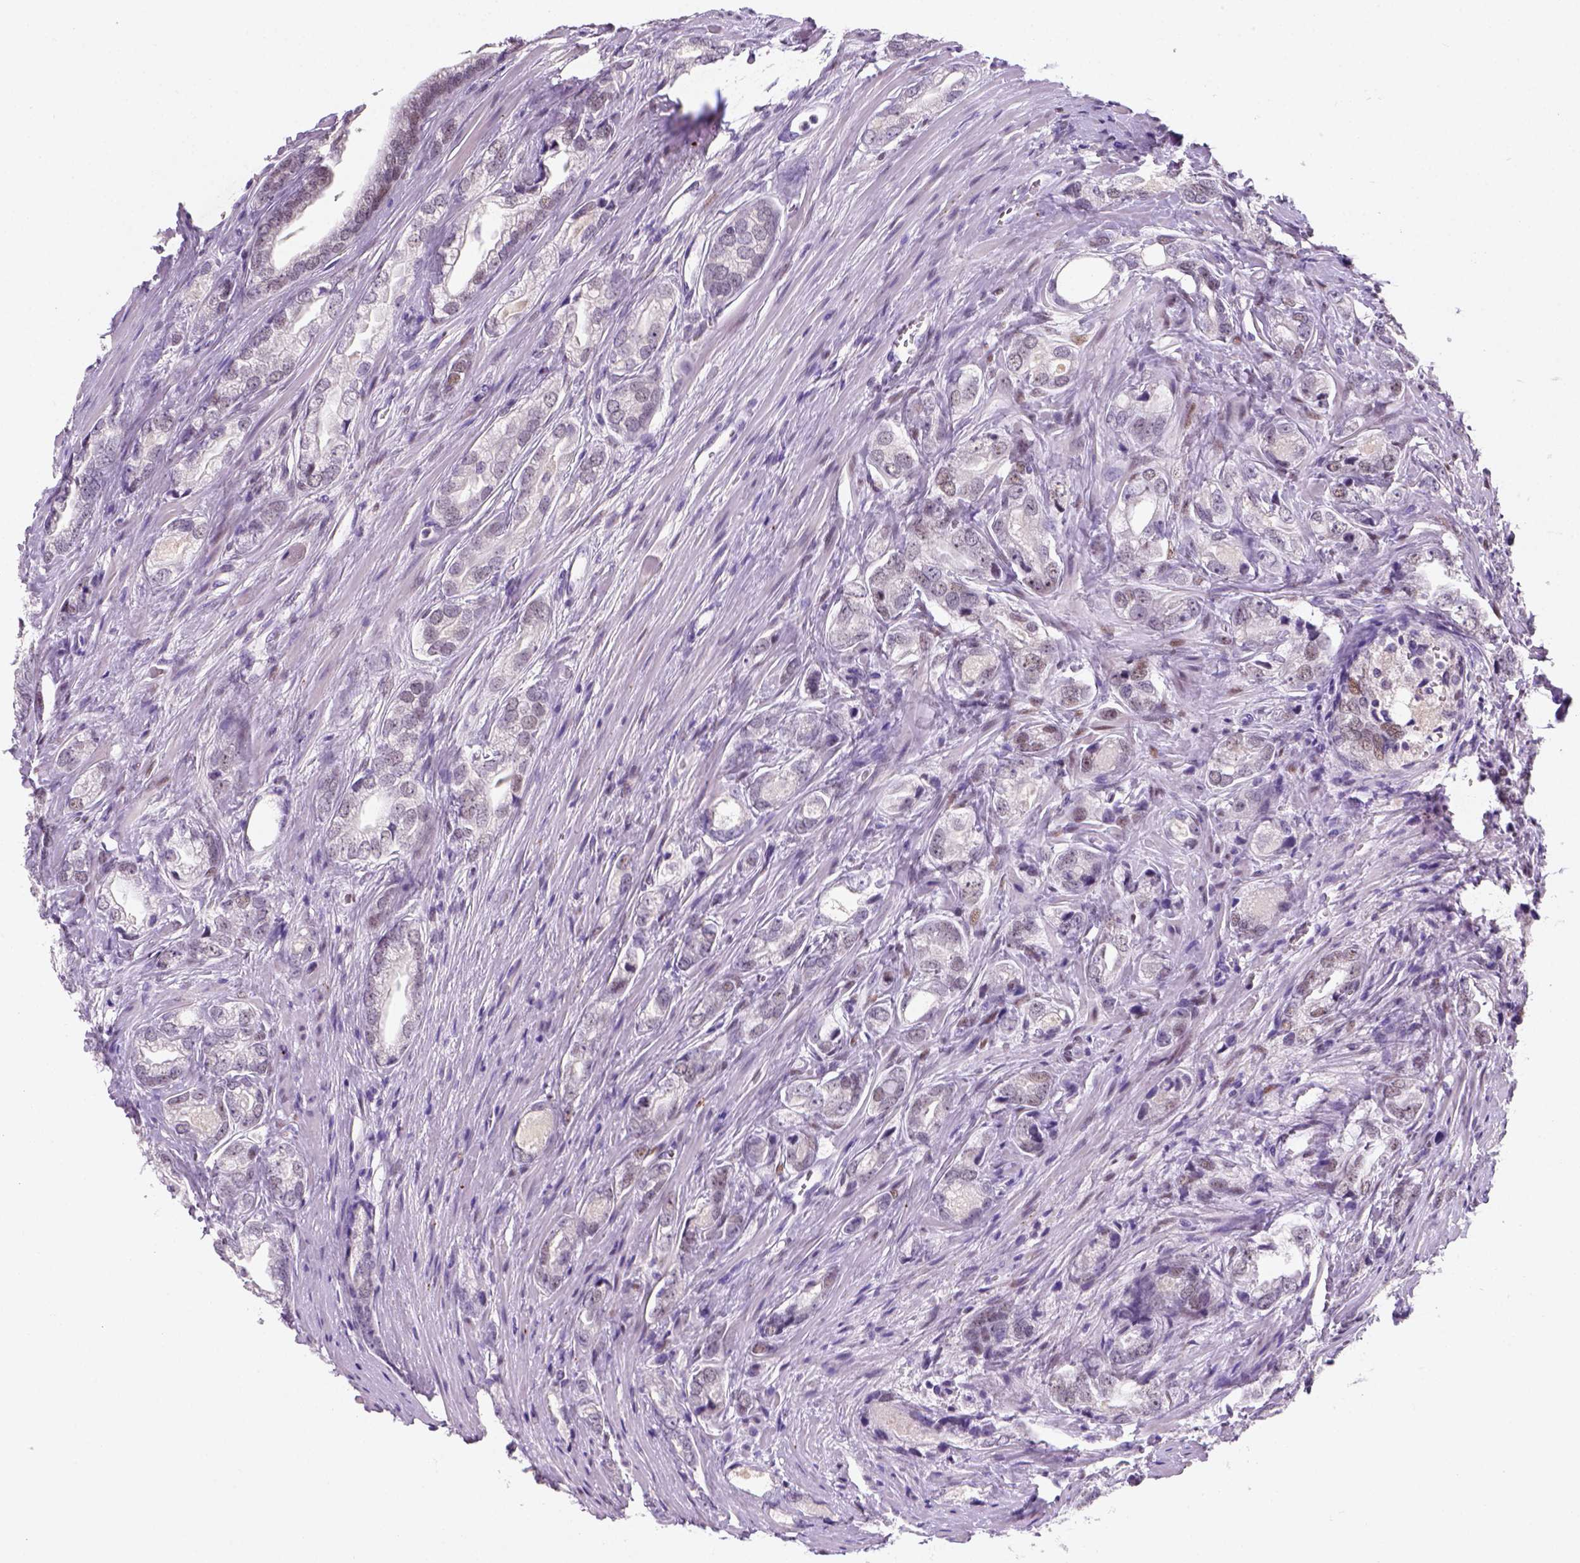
{"staining": {"intensity": "moderate", "quantity": "<25%", "location": "nuclear"}, "tissue": "prostate cancer", "cell_type": "Tumor cells", "image_type": "cancer", "snomed": [{"axis": "morphology", "description": "Adenocarcinoma, NOS"}, {"axis": "morphology", "description": "Adenocarcinoma, High grade"}, {"axis": "topography", "description": "Prostate"}], "caption": "Protein expression analysis of prostate cancer displays moderate nuclear positivity in about <25% of tumor cells.", "gene": "ZMAT4", "patient": {"sex": "male", "age": 70}}